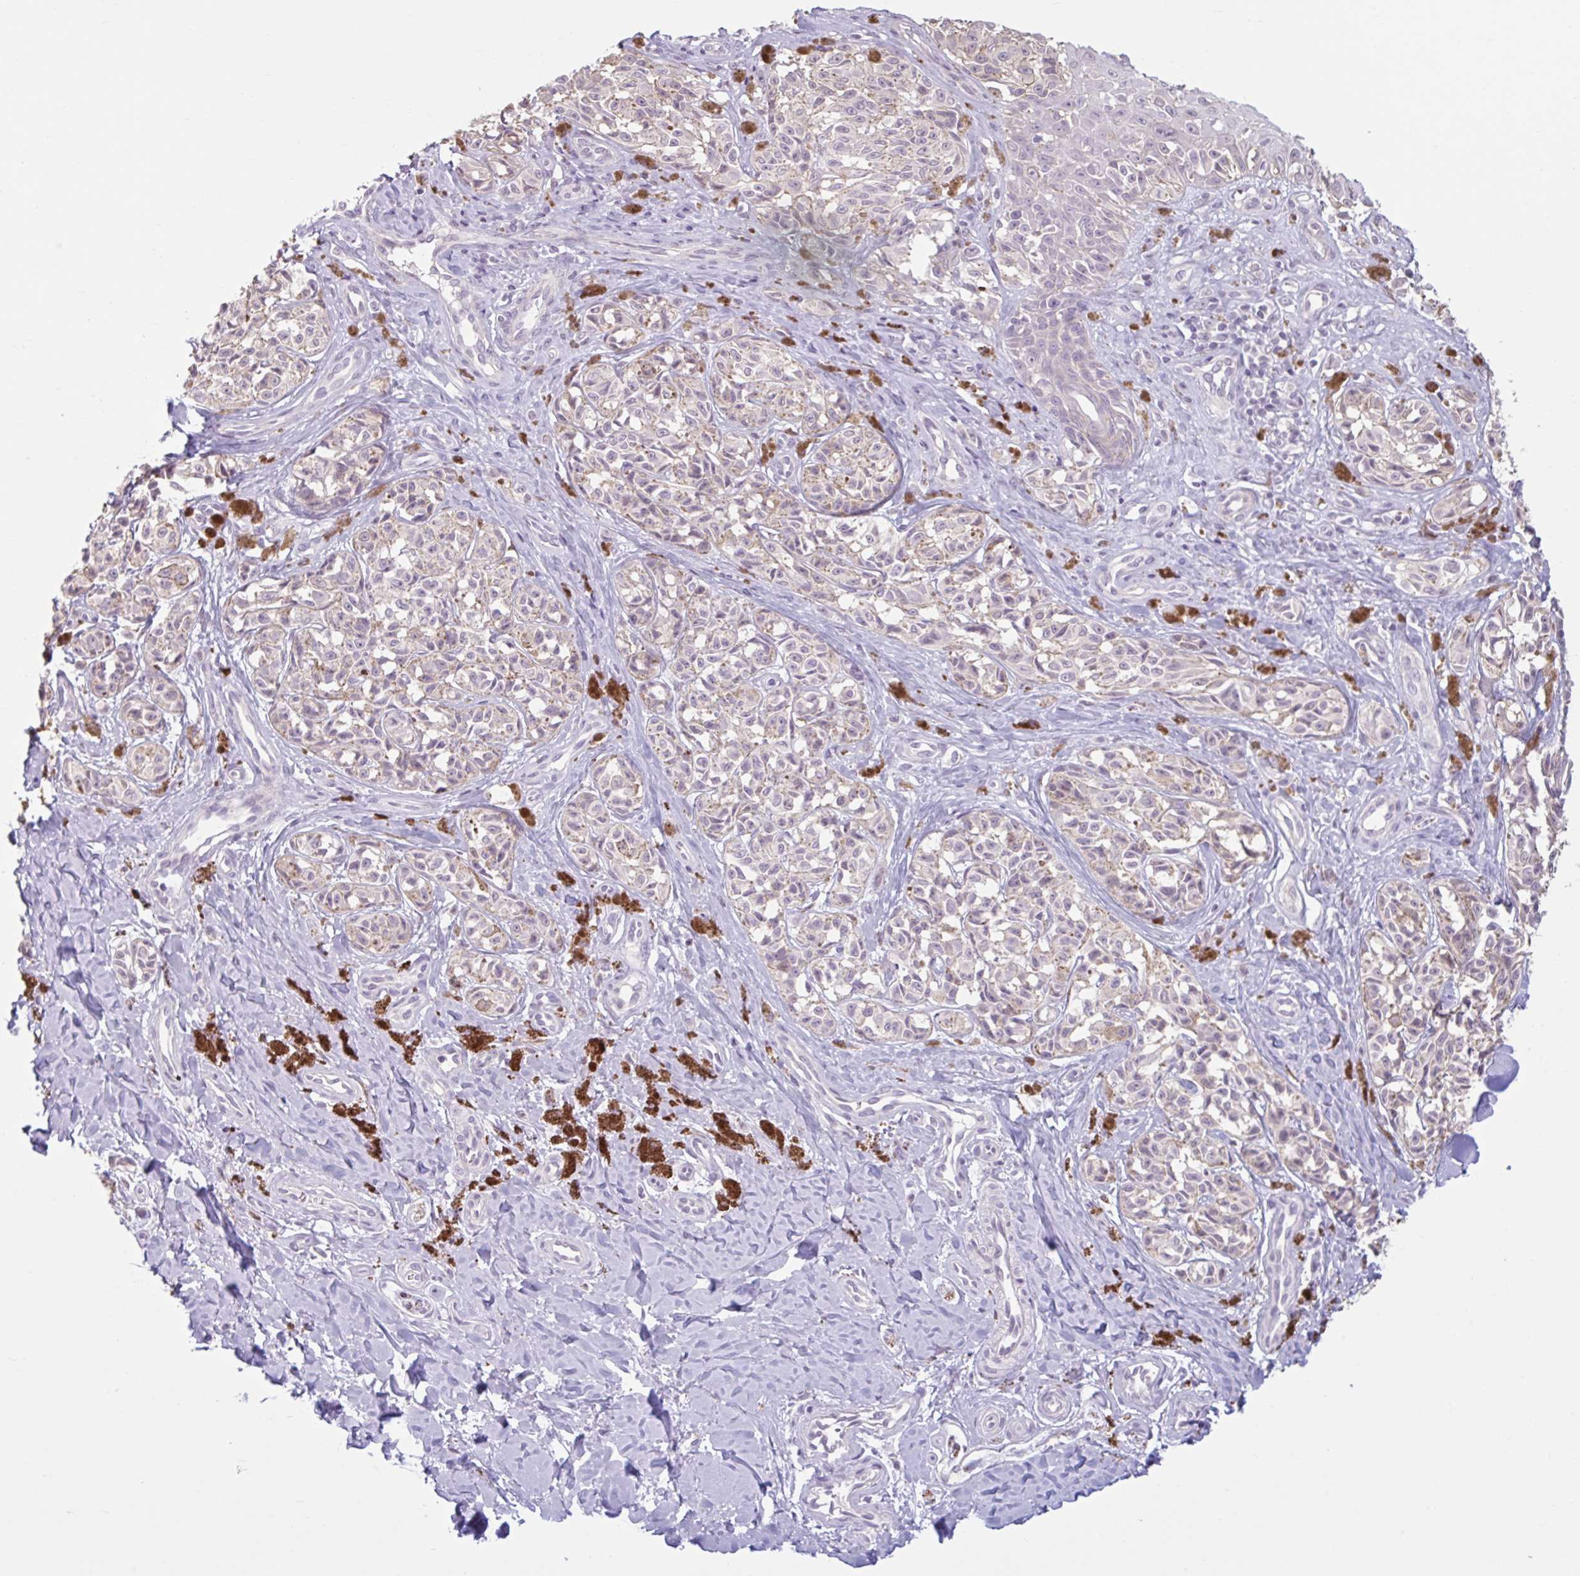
{"staining": {"intensity": "negative", "quantity": "none", "location": "none"}, "tissue": "melanoma", "cell_type": "Tumor cells", "image_type": "cancer", "snomed": [{"axis": "morphology", "description": "Malignant melanoma, NOS"}, {"axis": "topography", "description": "Skin"}], "caption": "Immunohistochemistry of malignant melanoma reveals no positivity in tumor cells.", "gene": "CDH19", "patient": {"sex": "female", "age": 65}}